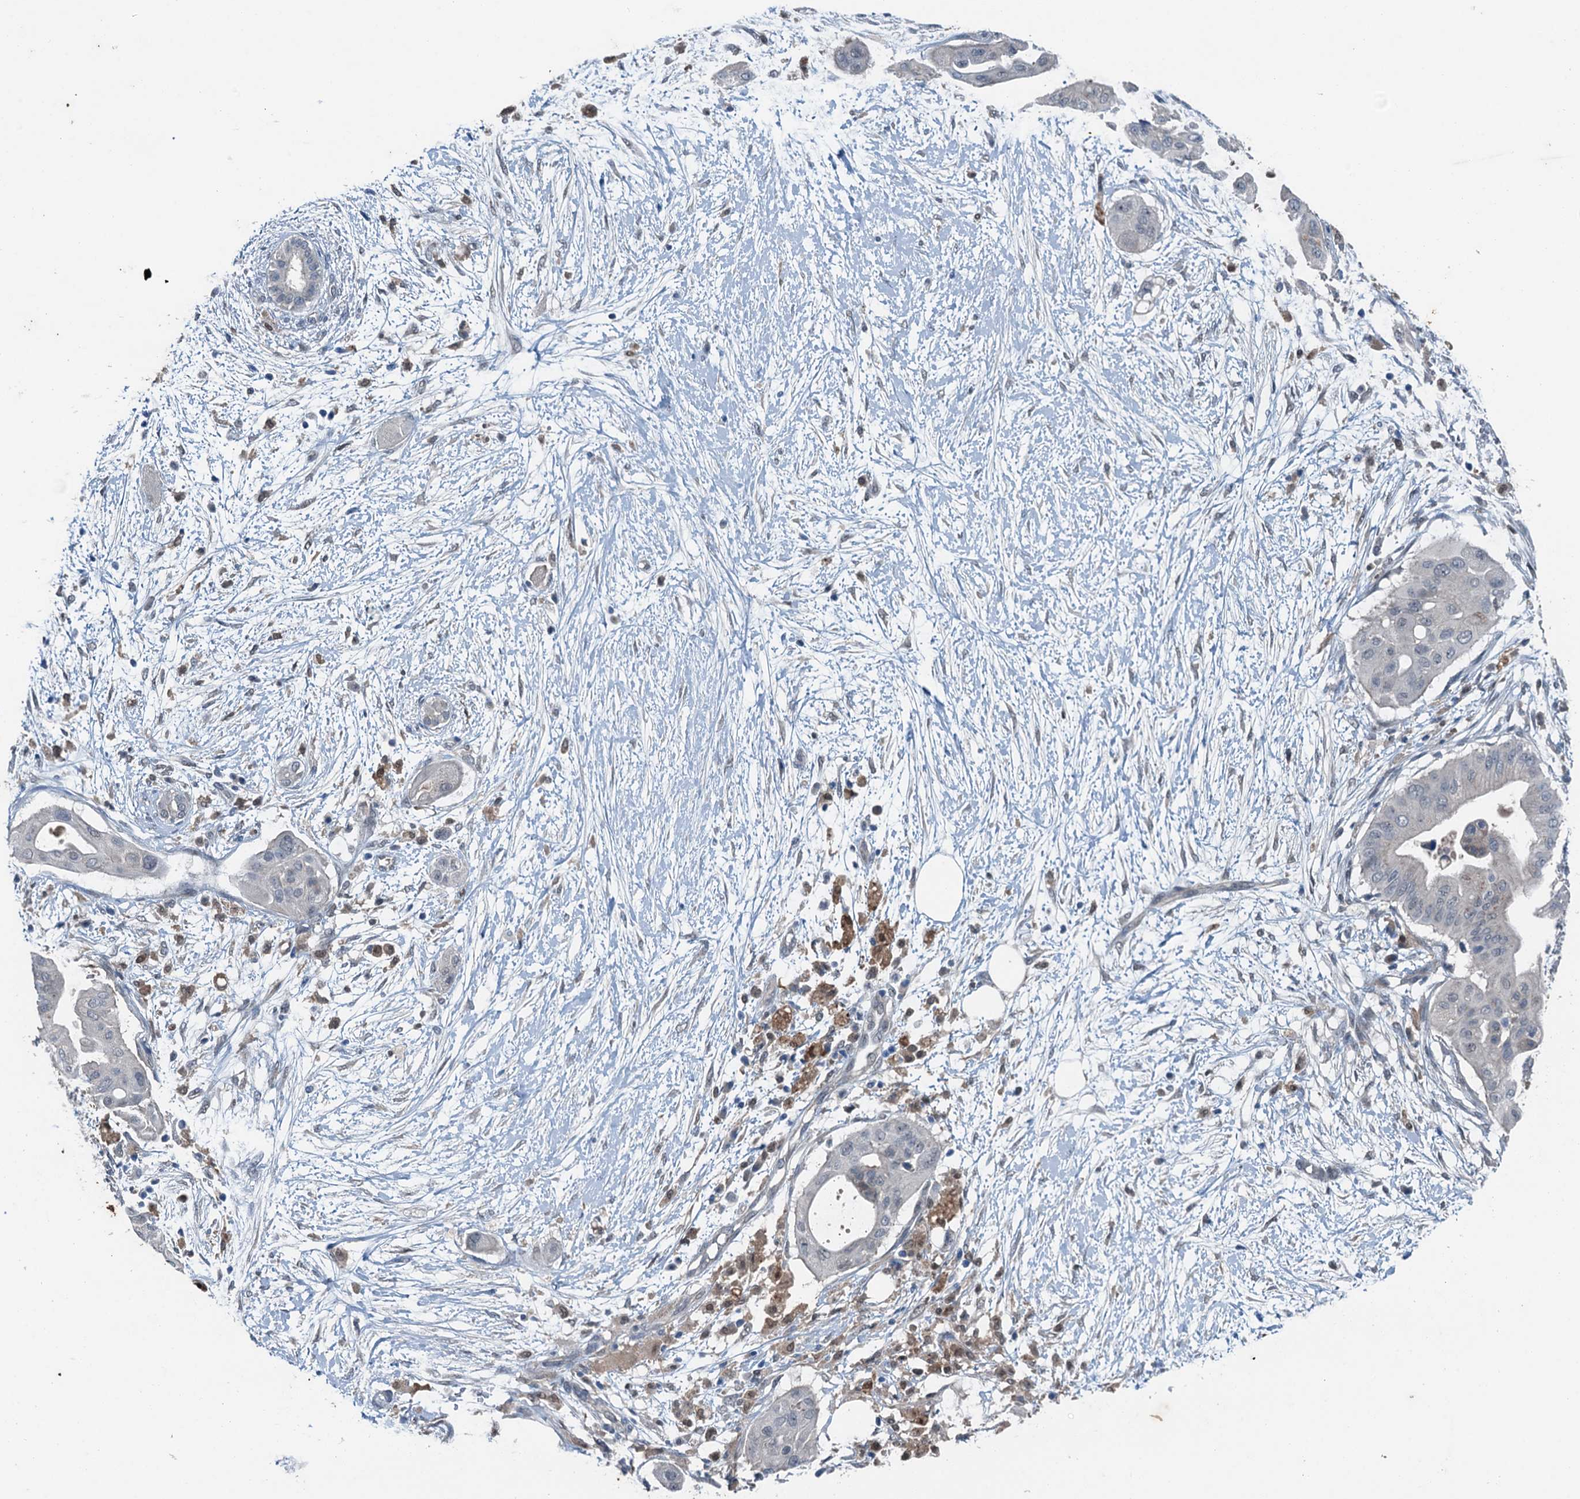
{"staining": {"intensity": "negative", "quantity": "none", "location": "none"}, "tissue": "pancreatic cancer", "cell_type": "Tumor cells", "image_type": "cancer", "snomed": [{"axis": "morphology", "description": "Adenocarcinoma, NOS"}, {"axis": "topography", "description": "Pancreas"}], "caption": "IHC histopathology image of human pancreatic adenocarcinoma stained for a protein (brown), which displays no staining in tumor cells.", "gene": "RNH1", "patient": {"sex": "male", "age": 68}}